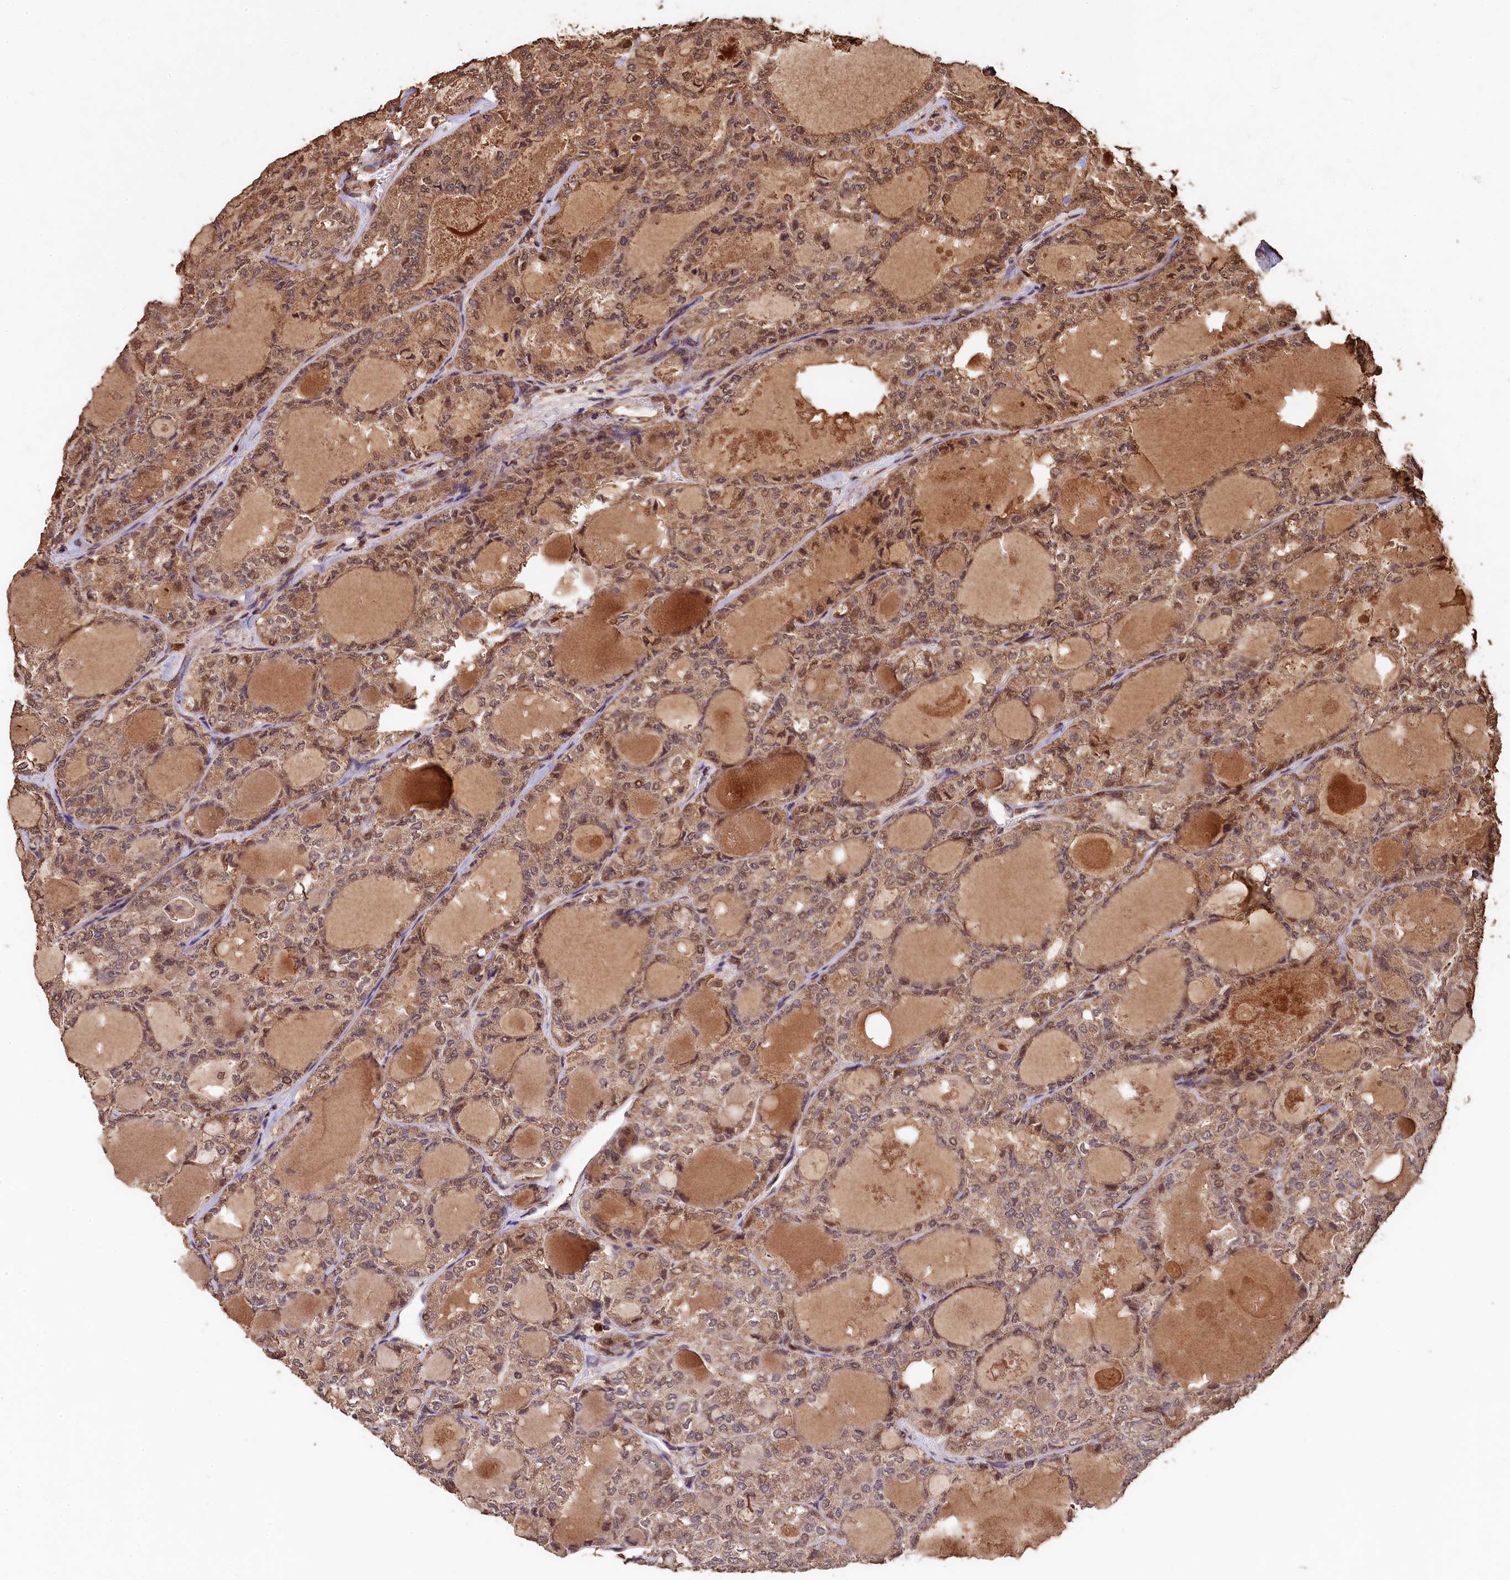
{"staining": {"intensity": "moderate", "quantity": ">75%", "location": "cytoplasmic/membranous,nuclear"}, "tissue": "thyroid cancer", "cell_type": "Tumor cells", "image_type": "cancer", "snomed": [{"axis": "morphology", "description": "Follicular adenoma carcinoma, NOS"}, {"axis": "topography", "description": "Thyroid gland"}], "caption": "IHC of thyroid follicular adenoma carcinoma demonstrates medium levels of moderate cytoplasmic/membranous and nuclear staining in about >75% of tumor cells.", "gene": "CEP57L1", "patient": {"sex": "male", "age": 75}}